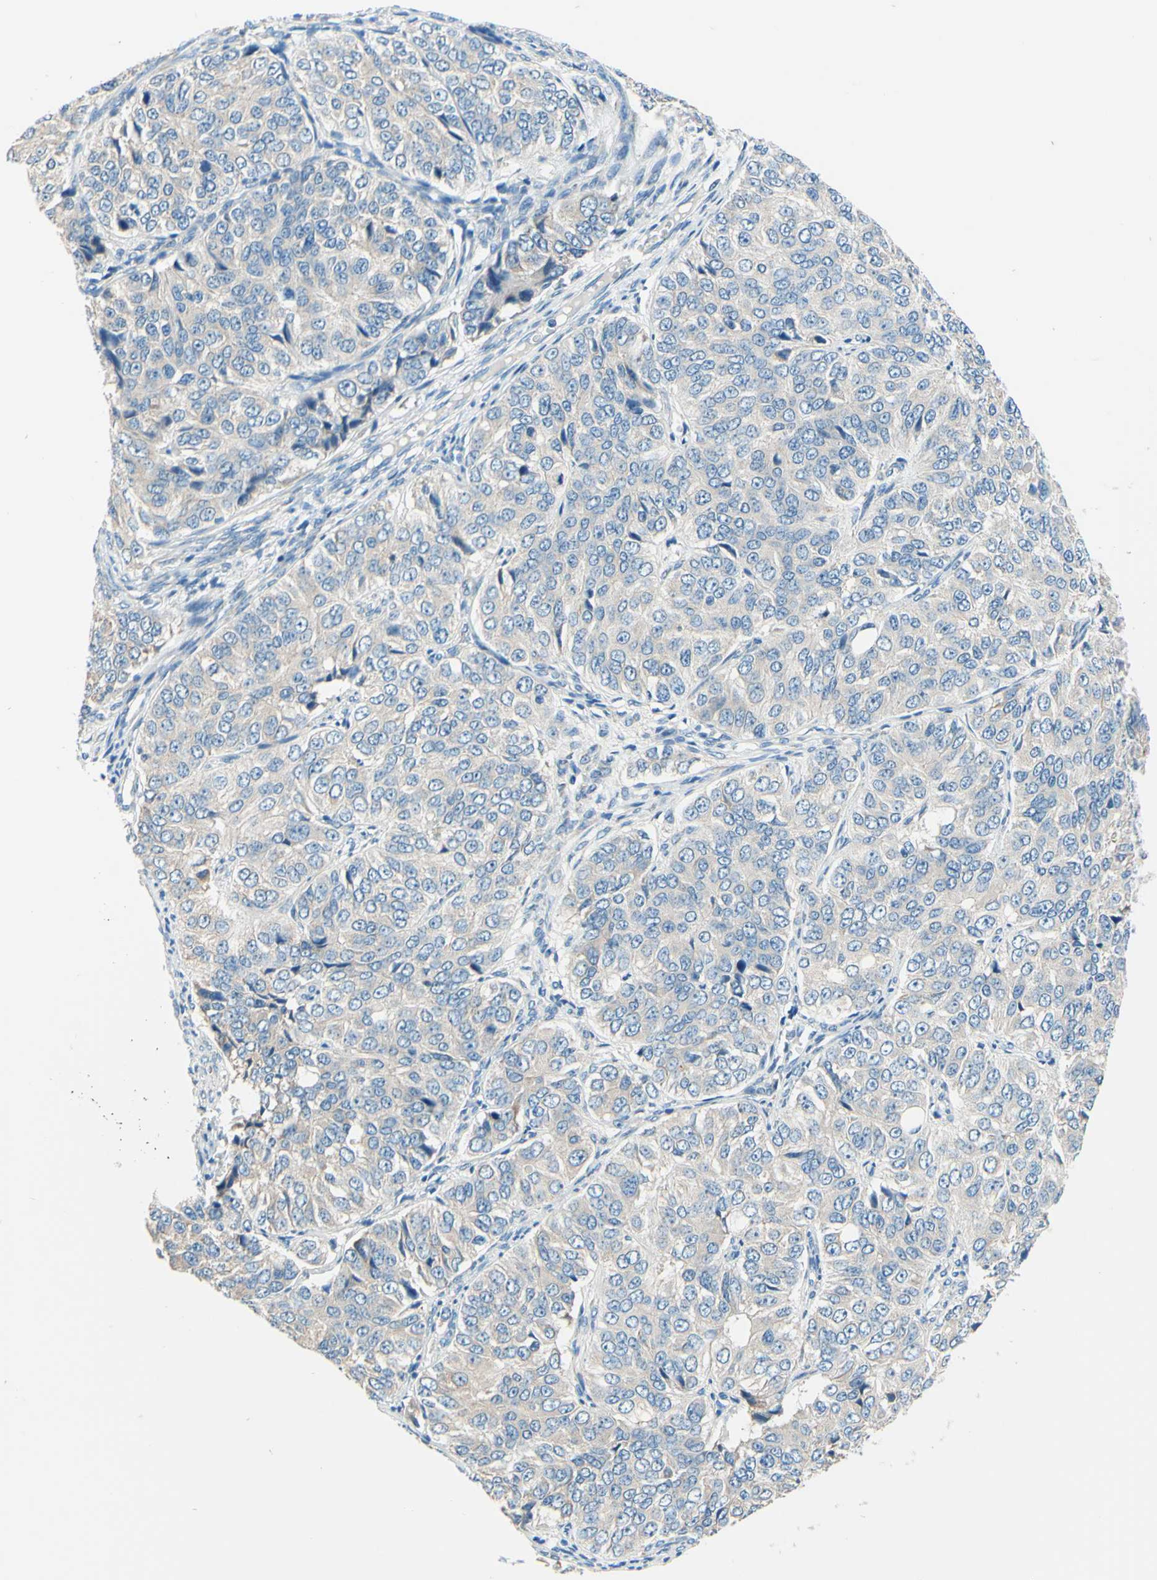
{"staining": {"intensity": "negative", "quantity": "none", "location": "none"}, "tissue": "ovarian cancer", "cell_type": "Tumor cells", "image_type": "cancer", "snomed": [{"axis": "morphology", "description": "Carcinoma, endometroid"}, {"axis": "topography", "description": "Ovary"}], "caption": "Immunohistochemical staining of human endometroid carcinoma (ovarian) shows no significant positivity in tumor cells. (DAB immunohistochemistry, high magnification).", "gene": "PASD1", "patient": {"sex": "female", "age": 51}}